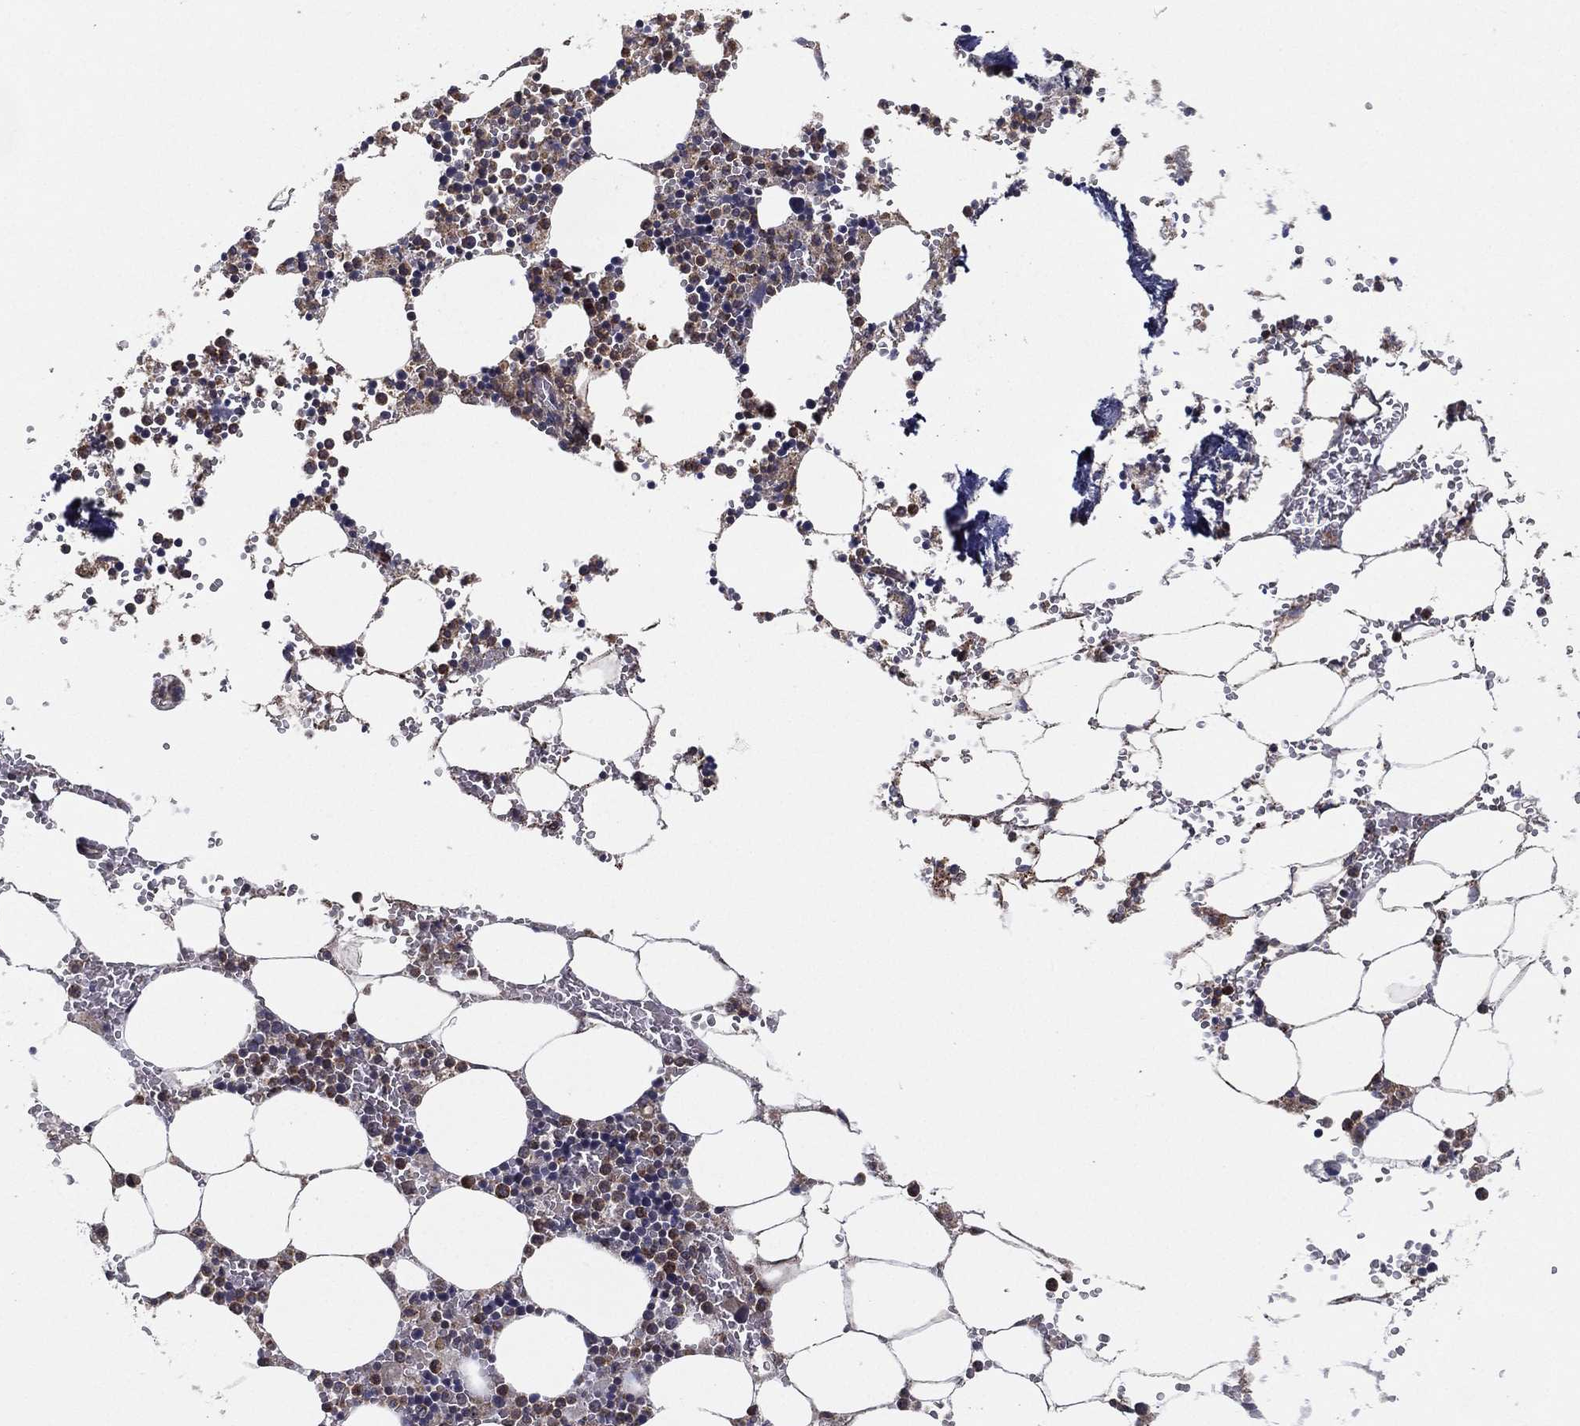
{"staining": {"intensity": "moderate", "quantity": "<25%", "location": "cytoplasmic/membranous,nuclear"}, "tissue": "bone marrow", "cell_type": "Hematopoietic cells", "image_type": "normal", "snomed": [{"axis": "morphology", "description": "Normal tissue, NOS"}, {"axis": "topography", "description": "Bone marrow"}], "caption": "Normal bone marrow displays moderate cytoplasmic/membranous,nuclear positivity in about <25% of hematopoietic cells.", "gene": "UACA", "patient": {"sex": "female", "age": 64}}